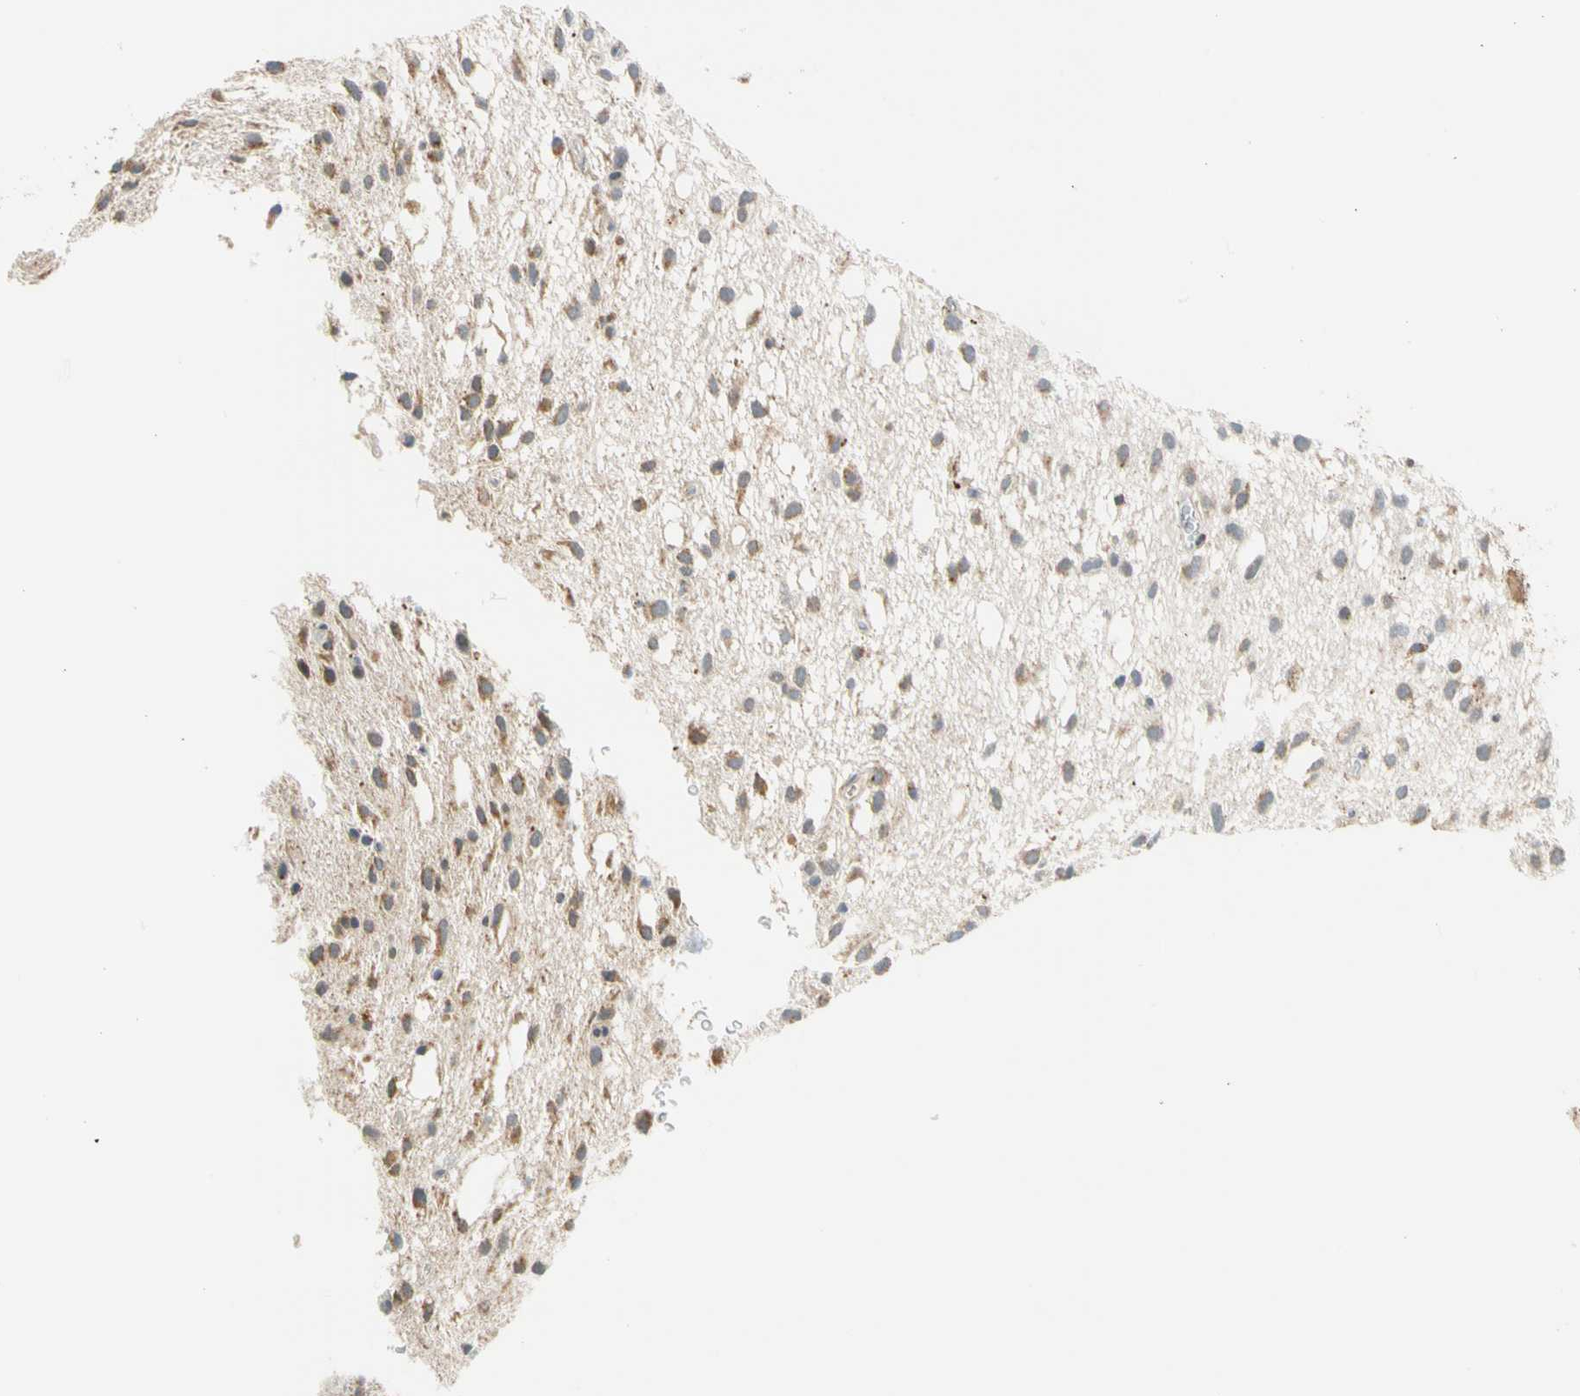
{"staining": {"intensity": "weak", "quantity": ">75%", "location": "cytoplasmic/membranous"}, "tissue": "glioma", "cell_type": "Tumor cells", "image_type": "cancer", "snomed": [{"axis": "morphology", "description": "Glioma, malignant, Low grade"}, {"axis": "topography", "description": "Brain"}], "caption": "This is a histology image of immunohistochemistry staining of glioma, which shows weak staining in the cytoplasmic/membranous of tumor cells.", "gene": "SFXN3", "patient": {"sex": "male", "age": 77}}